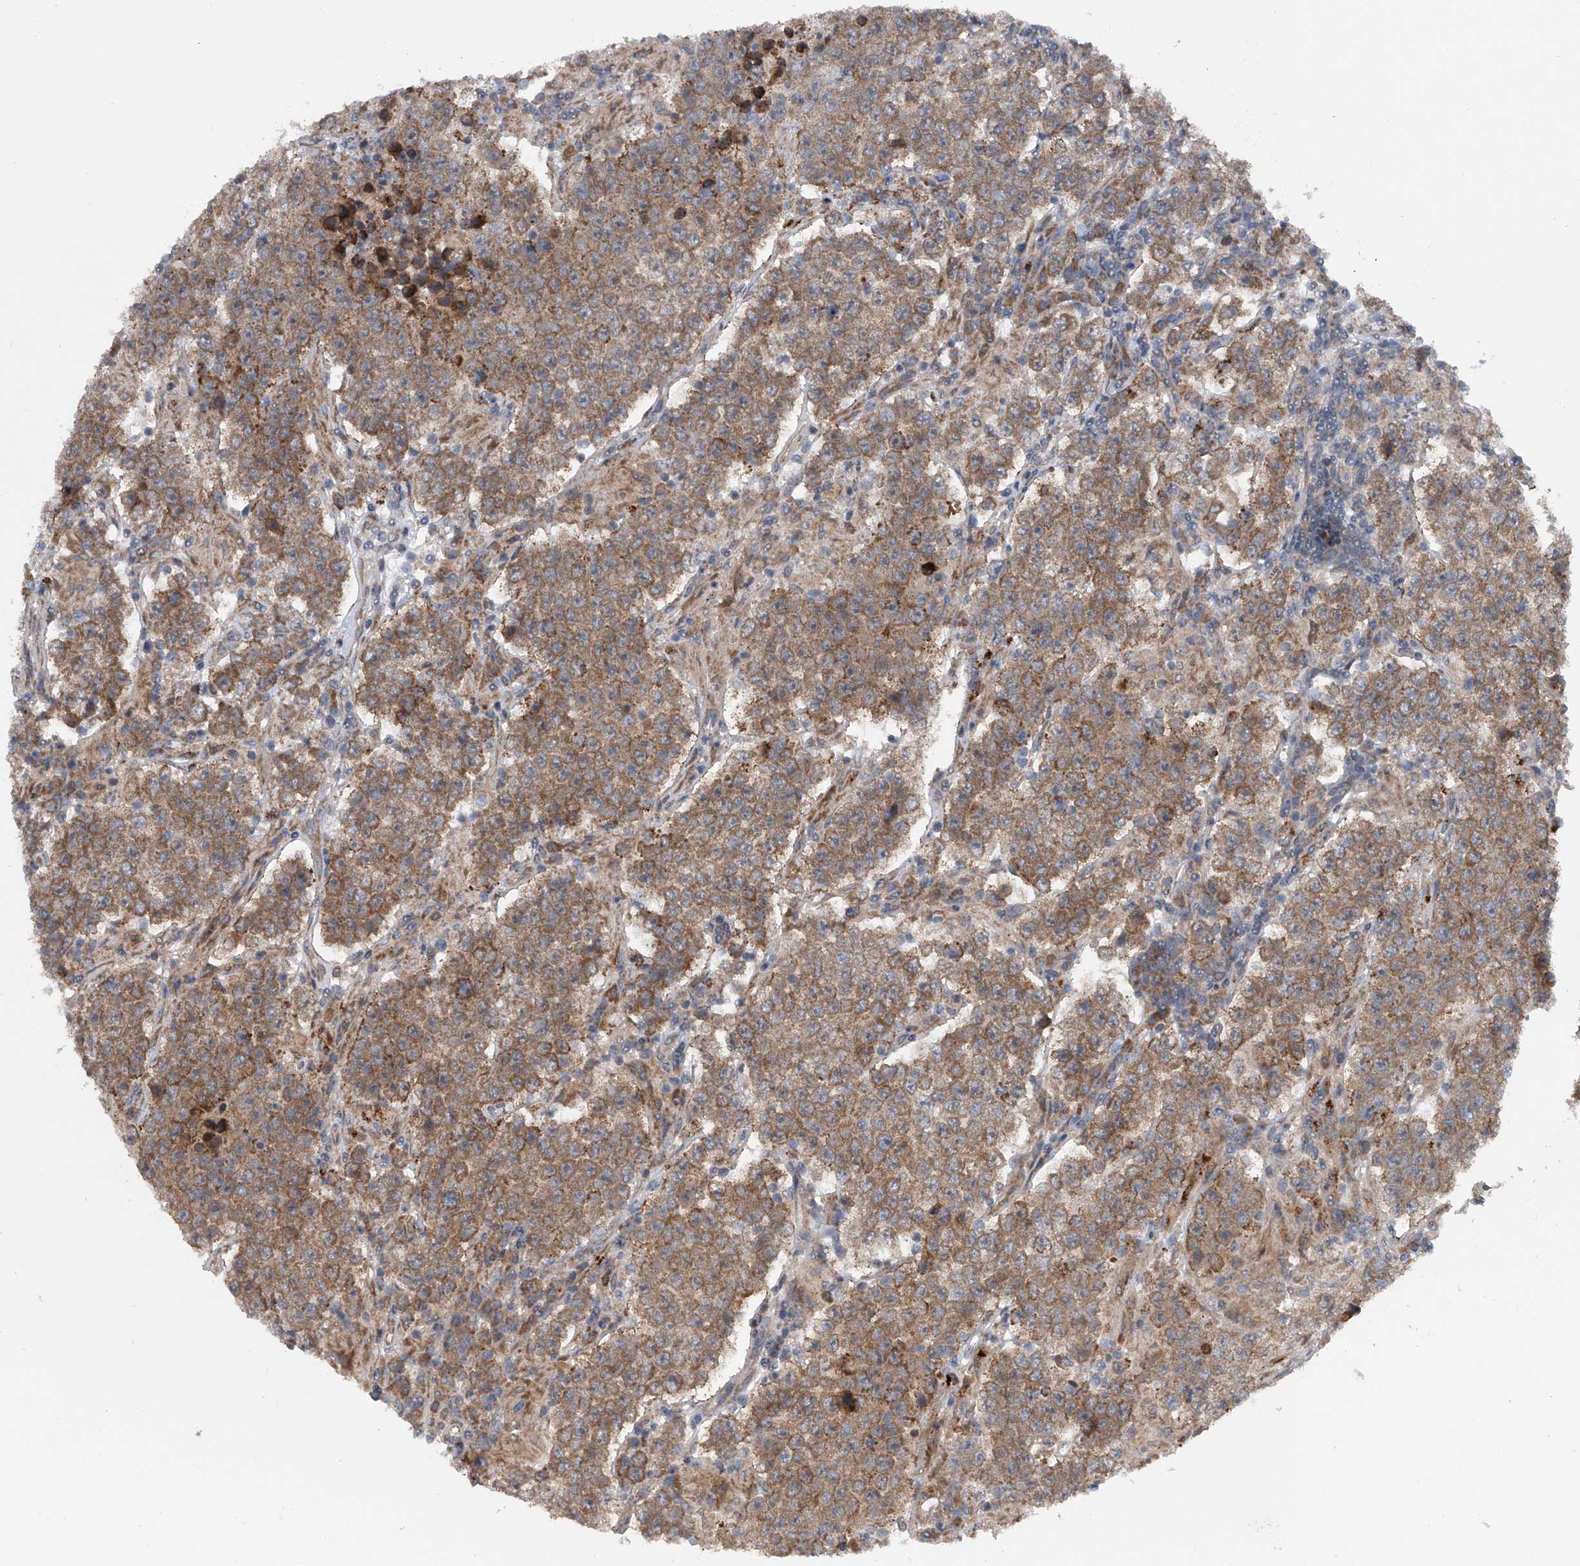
{"staining": {"intensity": "moderate", "quantity": ">75%", "location": "cytoplasmic/membranous"}, "tissue": "testis cancer", "cell_type": "Tumor cells", "image_type": "cancer", "snomed": [{"axis": "morphology", "description": "Normal tissue, NOS"}, {"axis": "morphology", "description": "Urothelial carcinoma, High grade"}, {"axis": "morphology", "description": "Seminoma, NOS"}, {"axis": "morphology", "description": "Carcinoma, Embryonal, NOS"}, {"axis": "topography", "description": "Urinary bladder"}, {"axis": "topography", "description": "Testis"}], "caption": "Tumor cells reveal medium levels of moderate cytoplasmic/membranous staining in about >75% of cells in testis cancer (urothelial carcinoma (high-grade)).", "gene": "GEMIN8", "patient": {"sex": "male", "age": 41}}